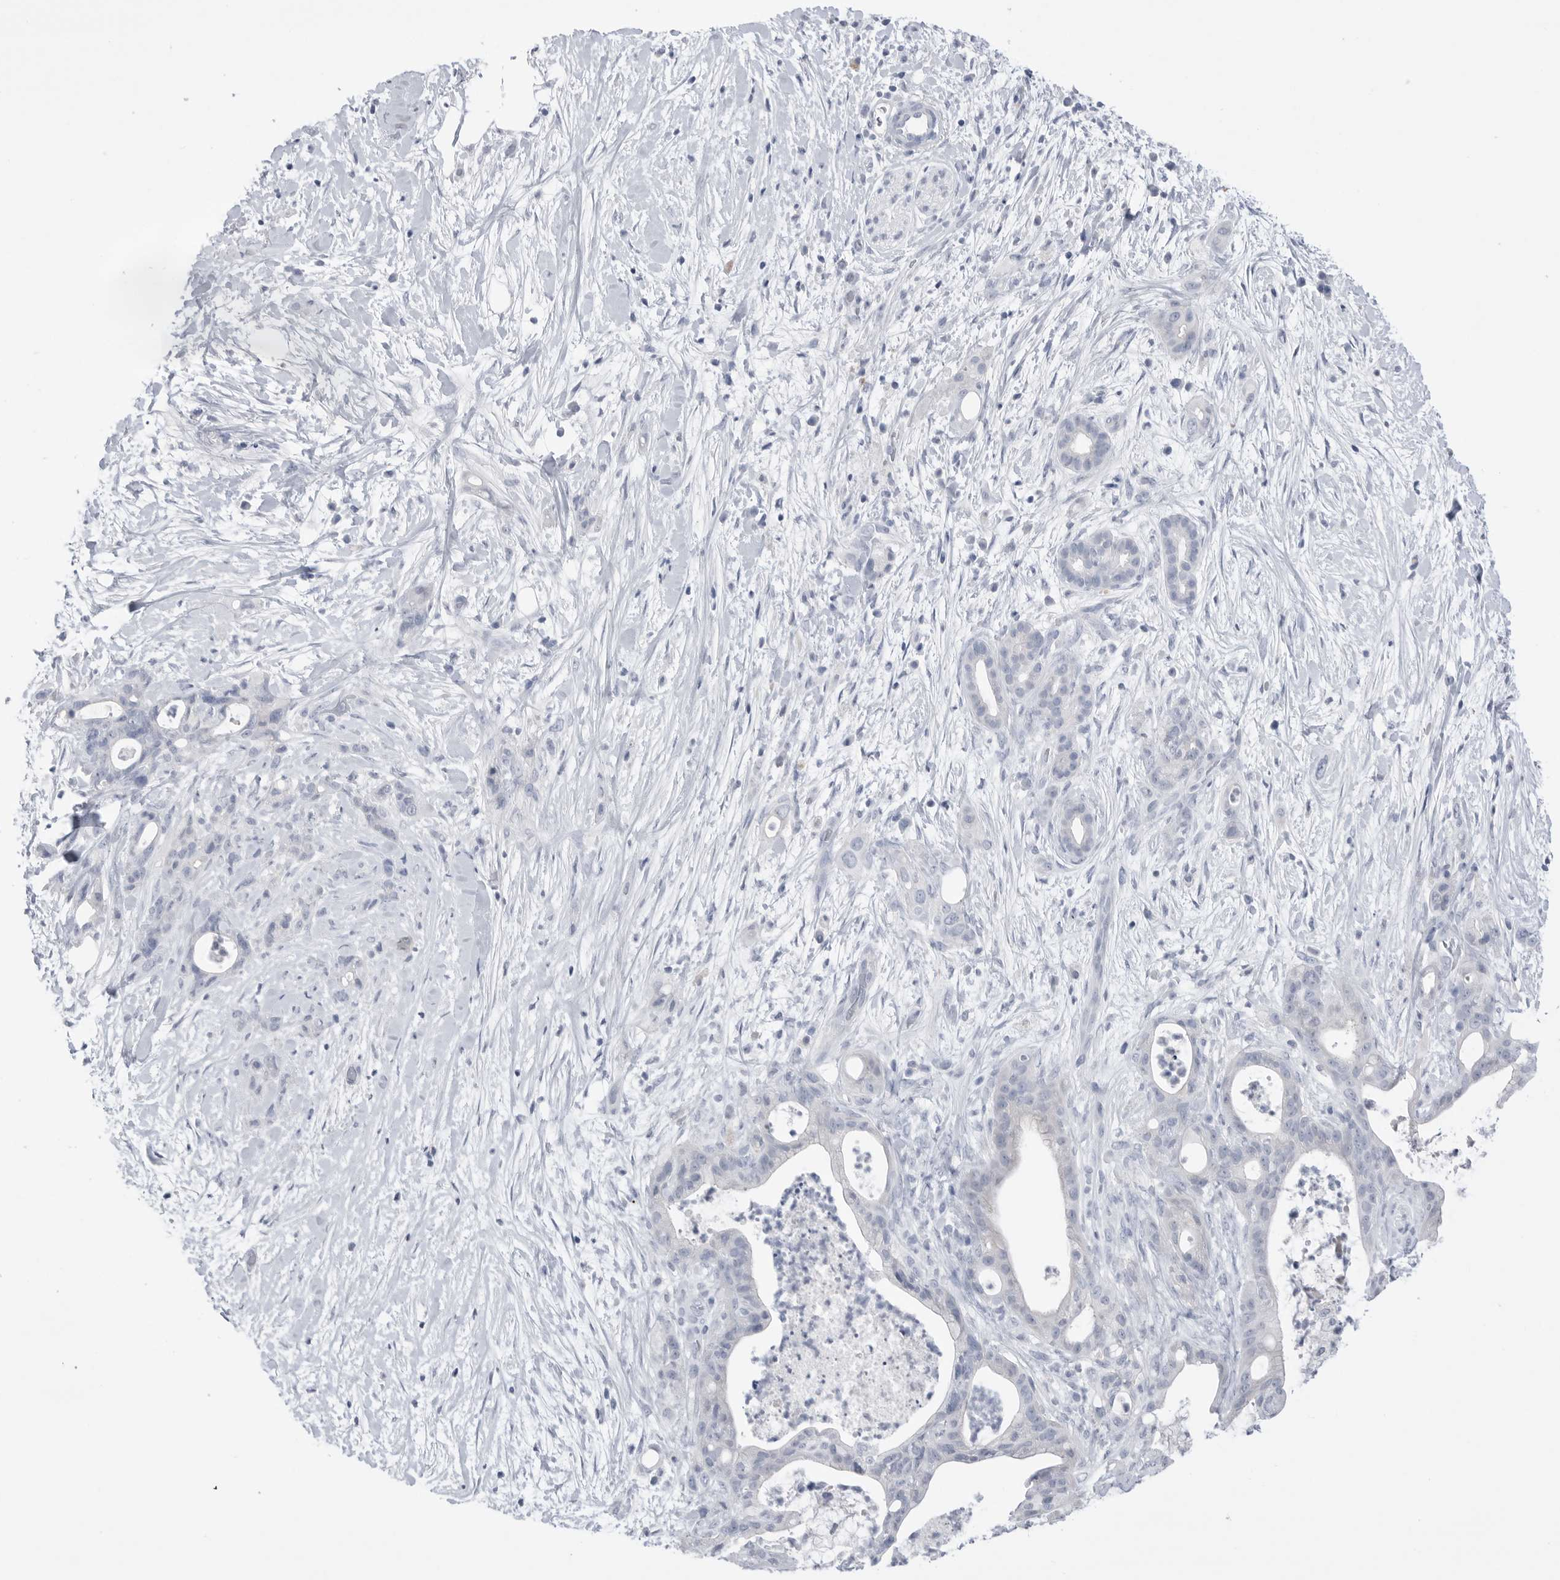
{"staining": {"intensity": "negative", "quantity": "none", "location": "none"}, "tissue": "pancreatic cancer", "cell_type": "Tumor cells", "image_type": "cancer", "snomed": [{"axis": "morphology", "description": "Adenocarcinoma, NOS"}, {"axis": "topography", "description": "Pancreas"}], "caption": "Protein analysis of pancreatic cancer displays no significant expression in tumor cells.", "gene": "ABHD12", "patient": {"sex": "male", "age": 58}}